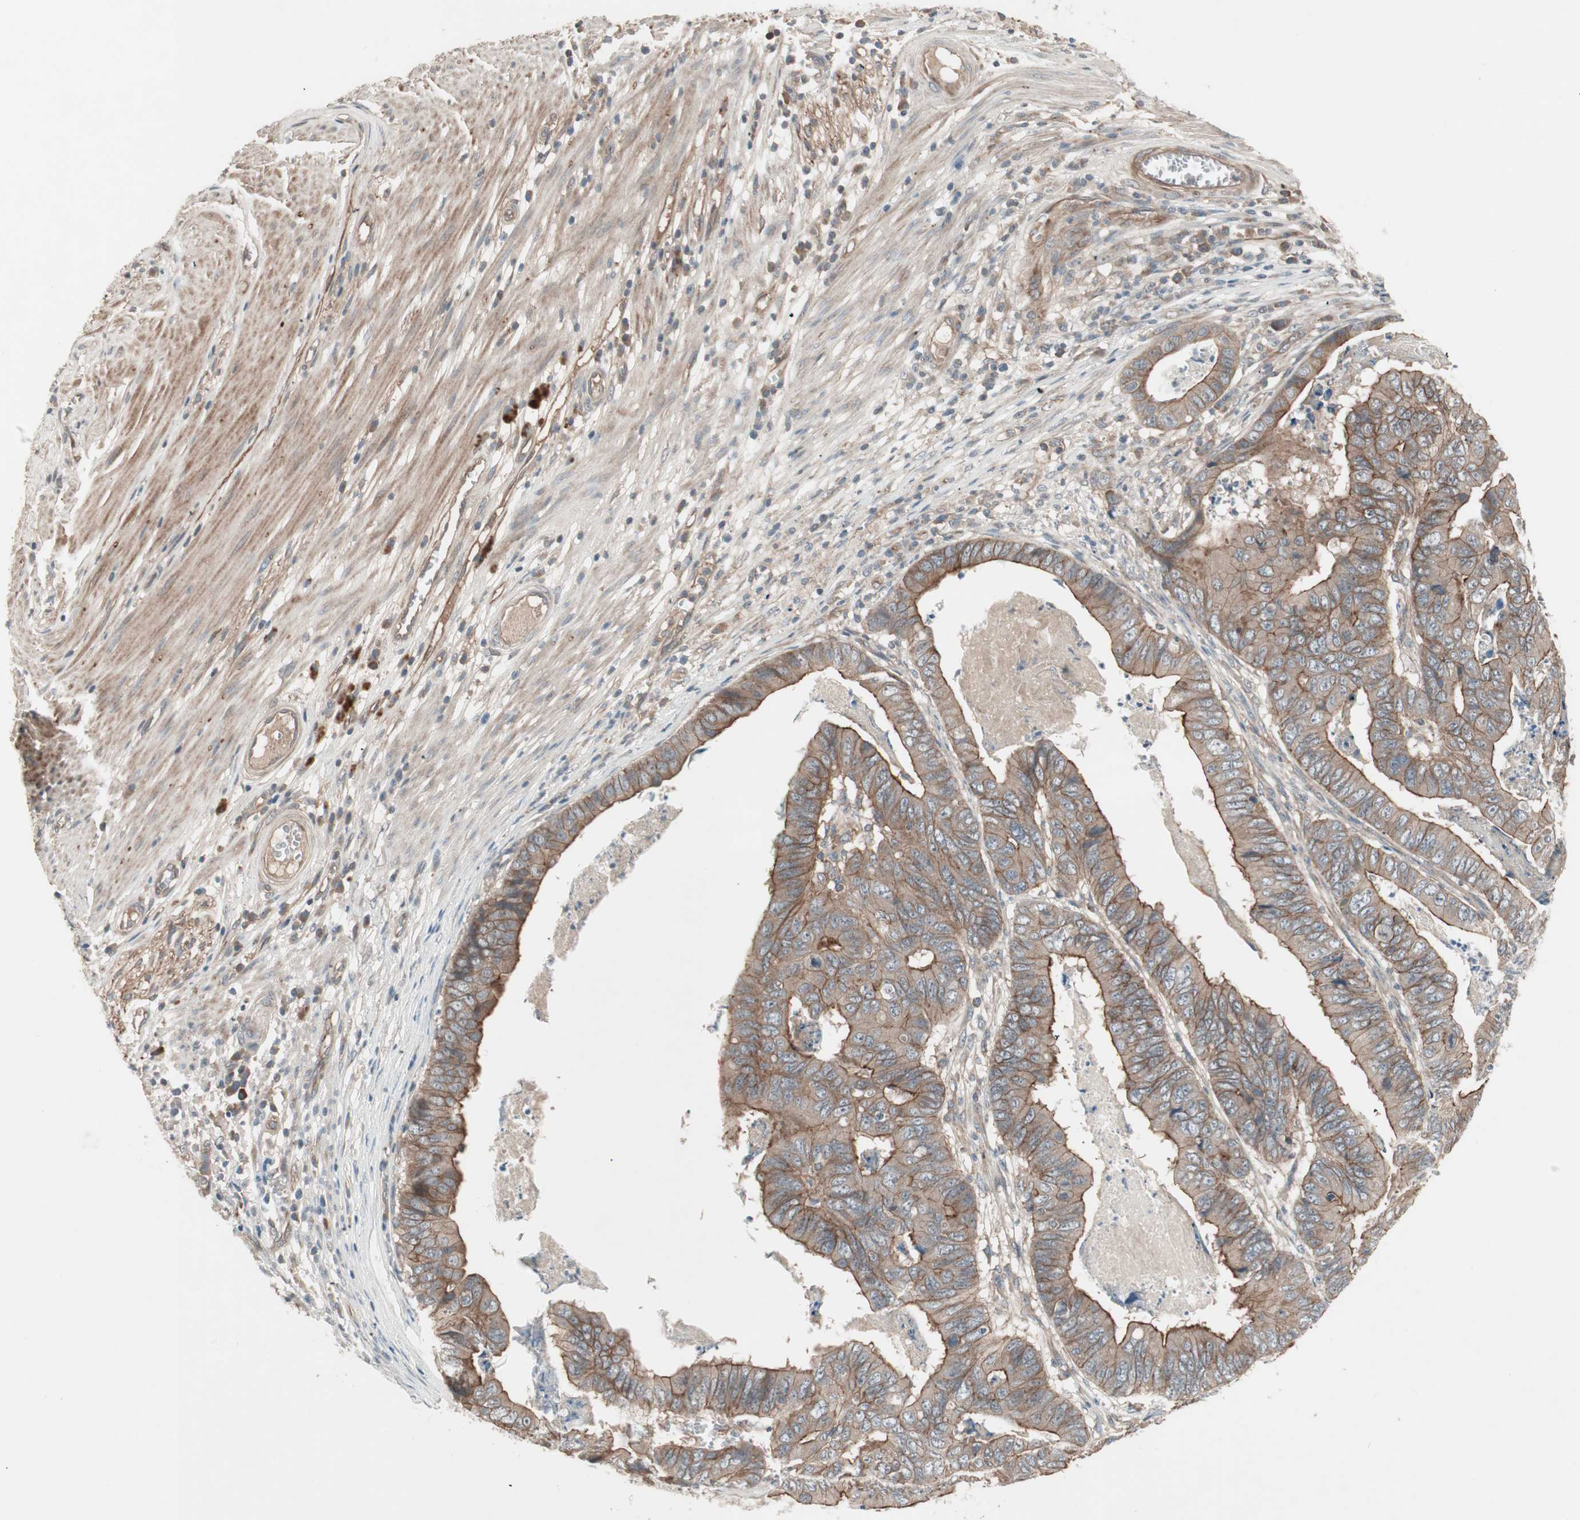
{"staining": {"intensity": "strong", "quantity": ">75%", "location": "cytoplasmic/membranous"}, "tissue": "stomach cancer", "cell_type": "Tumor cells", "image_type": "cancer", "snomed": [{"axis": "morphology", "description": "Adenocarcinoma, NOS"}, {"axis": "topography", "description": "Stomach, lower"}], "caption": "Protein staining of stomach cancer tissue exhibits strong cytoplasmic/membranous expression in about >75% of tumor cells. The staining is performed using DAB brown chromogen to label protein expression. The nuclei are counter-stained blue using hematoxylin.", "gene": "TFPI", "patient": {"sex": "male", "age": 77}}